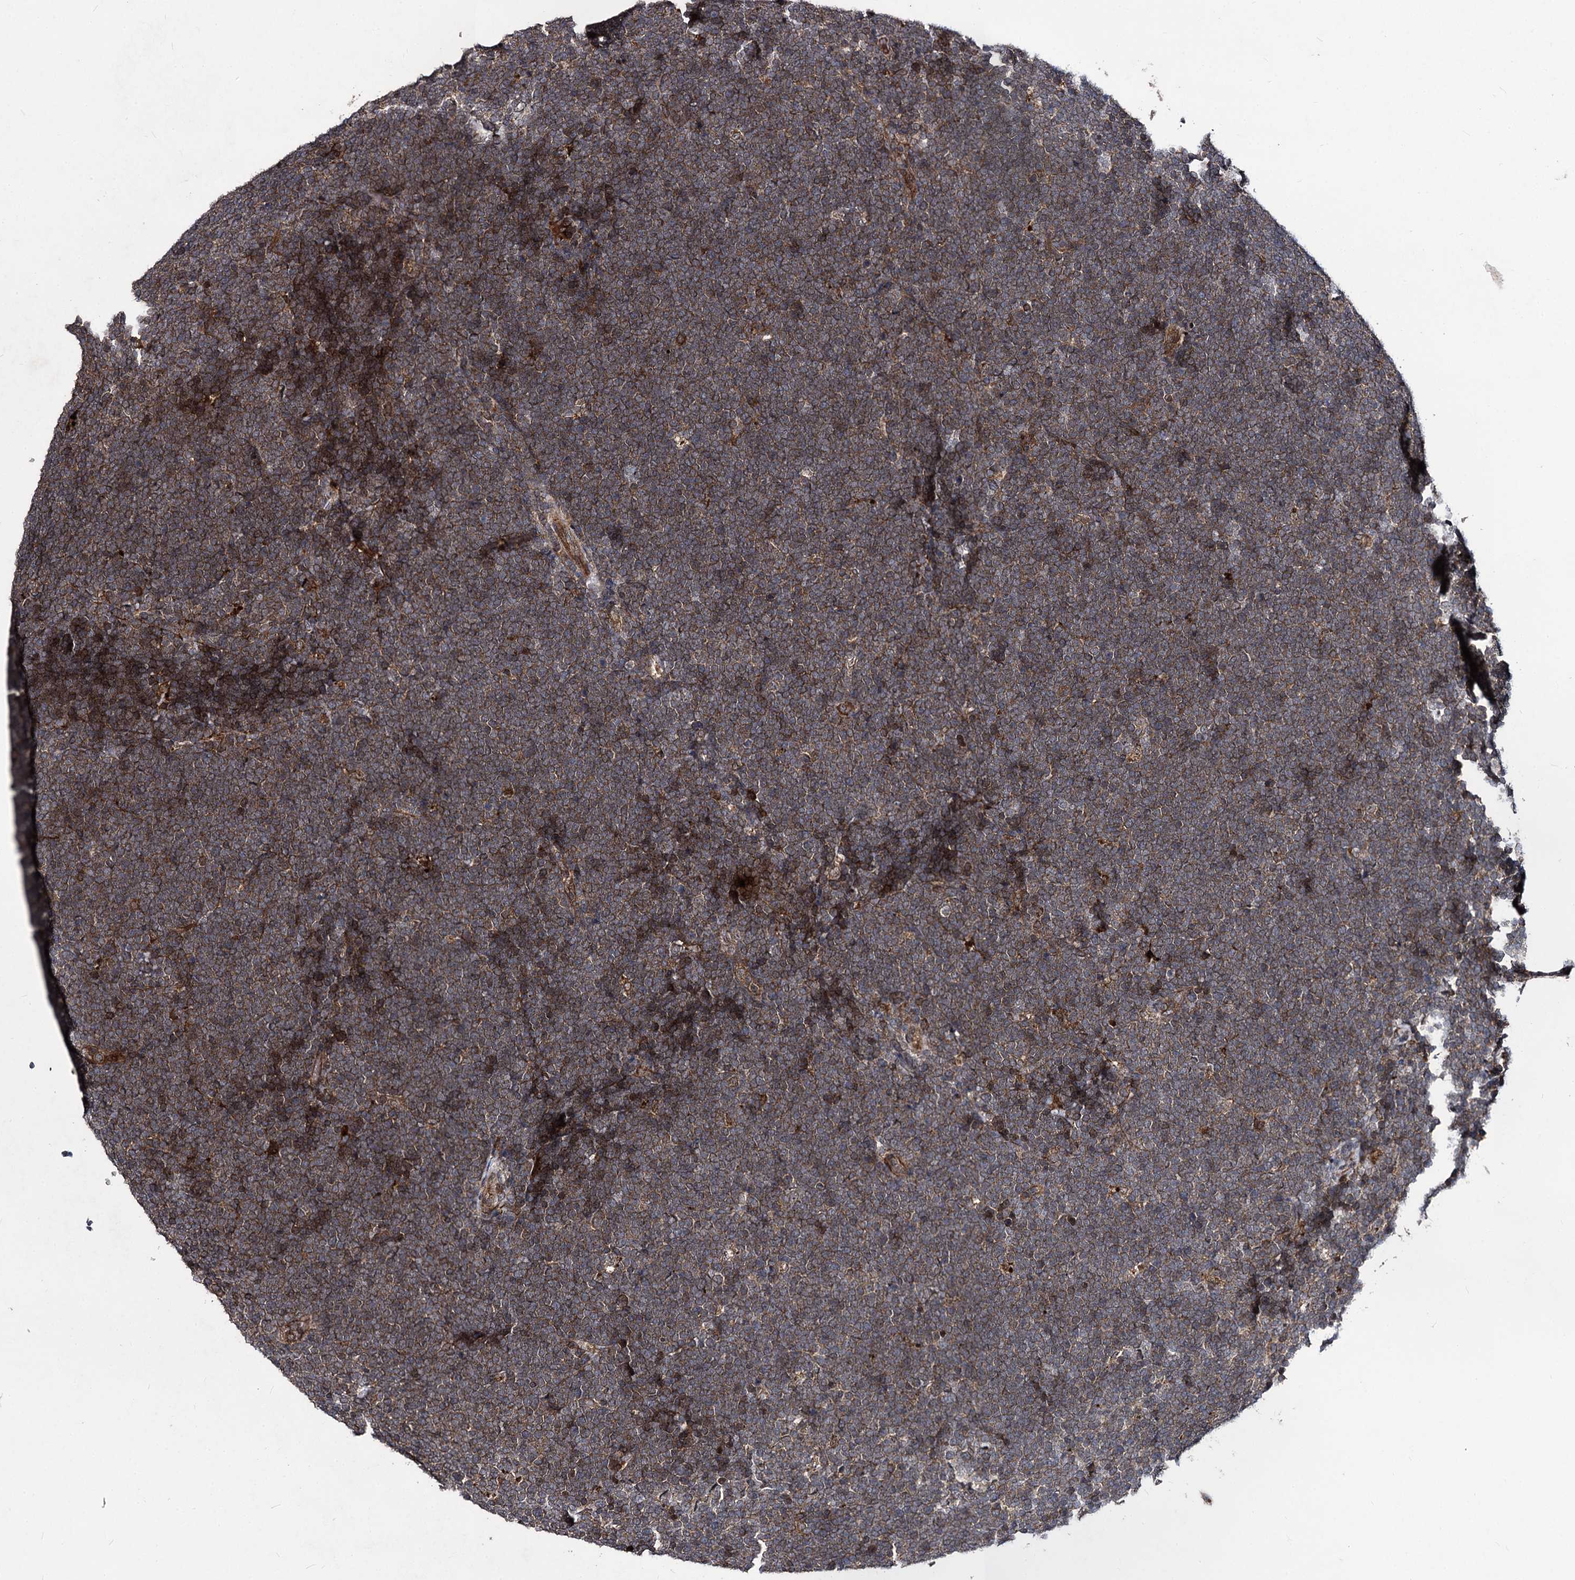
{"staining": {"intensity": "moderate", "quantity": ">75%", "location": "cytoplasmic/membranous"}, "tissue": "lymphoma", "cell_type": "Tumor cells", "image_type": "cancer", "snomed": [{"axis": "morphology", "description": "Malignant lymphoma, non-Hodgkin's type, High grade"}, {"axis": "topography", "description": "Lymph node"}], "caption": "About >75% of tumor cells in high-grade malignant lymphoma, non-Hodgkin's type reveal moderate cytoplasmic/membranous protein positivity as visualized by brown immunohistochemical staining.", "gene": "BCL2L2", "patient": {"sex": "male", "age": 13}}